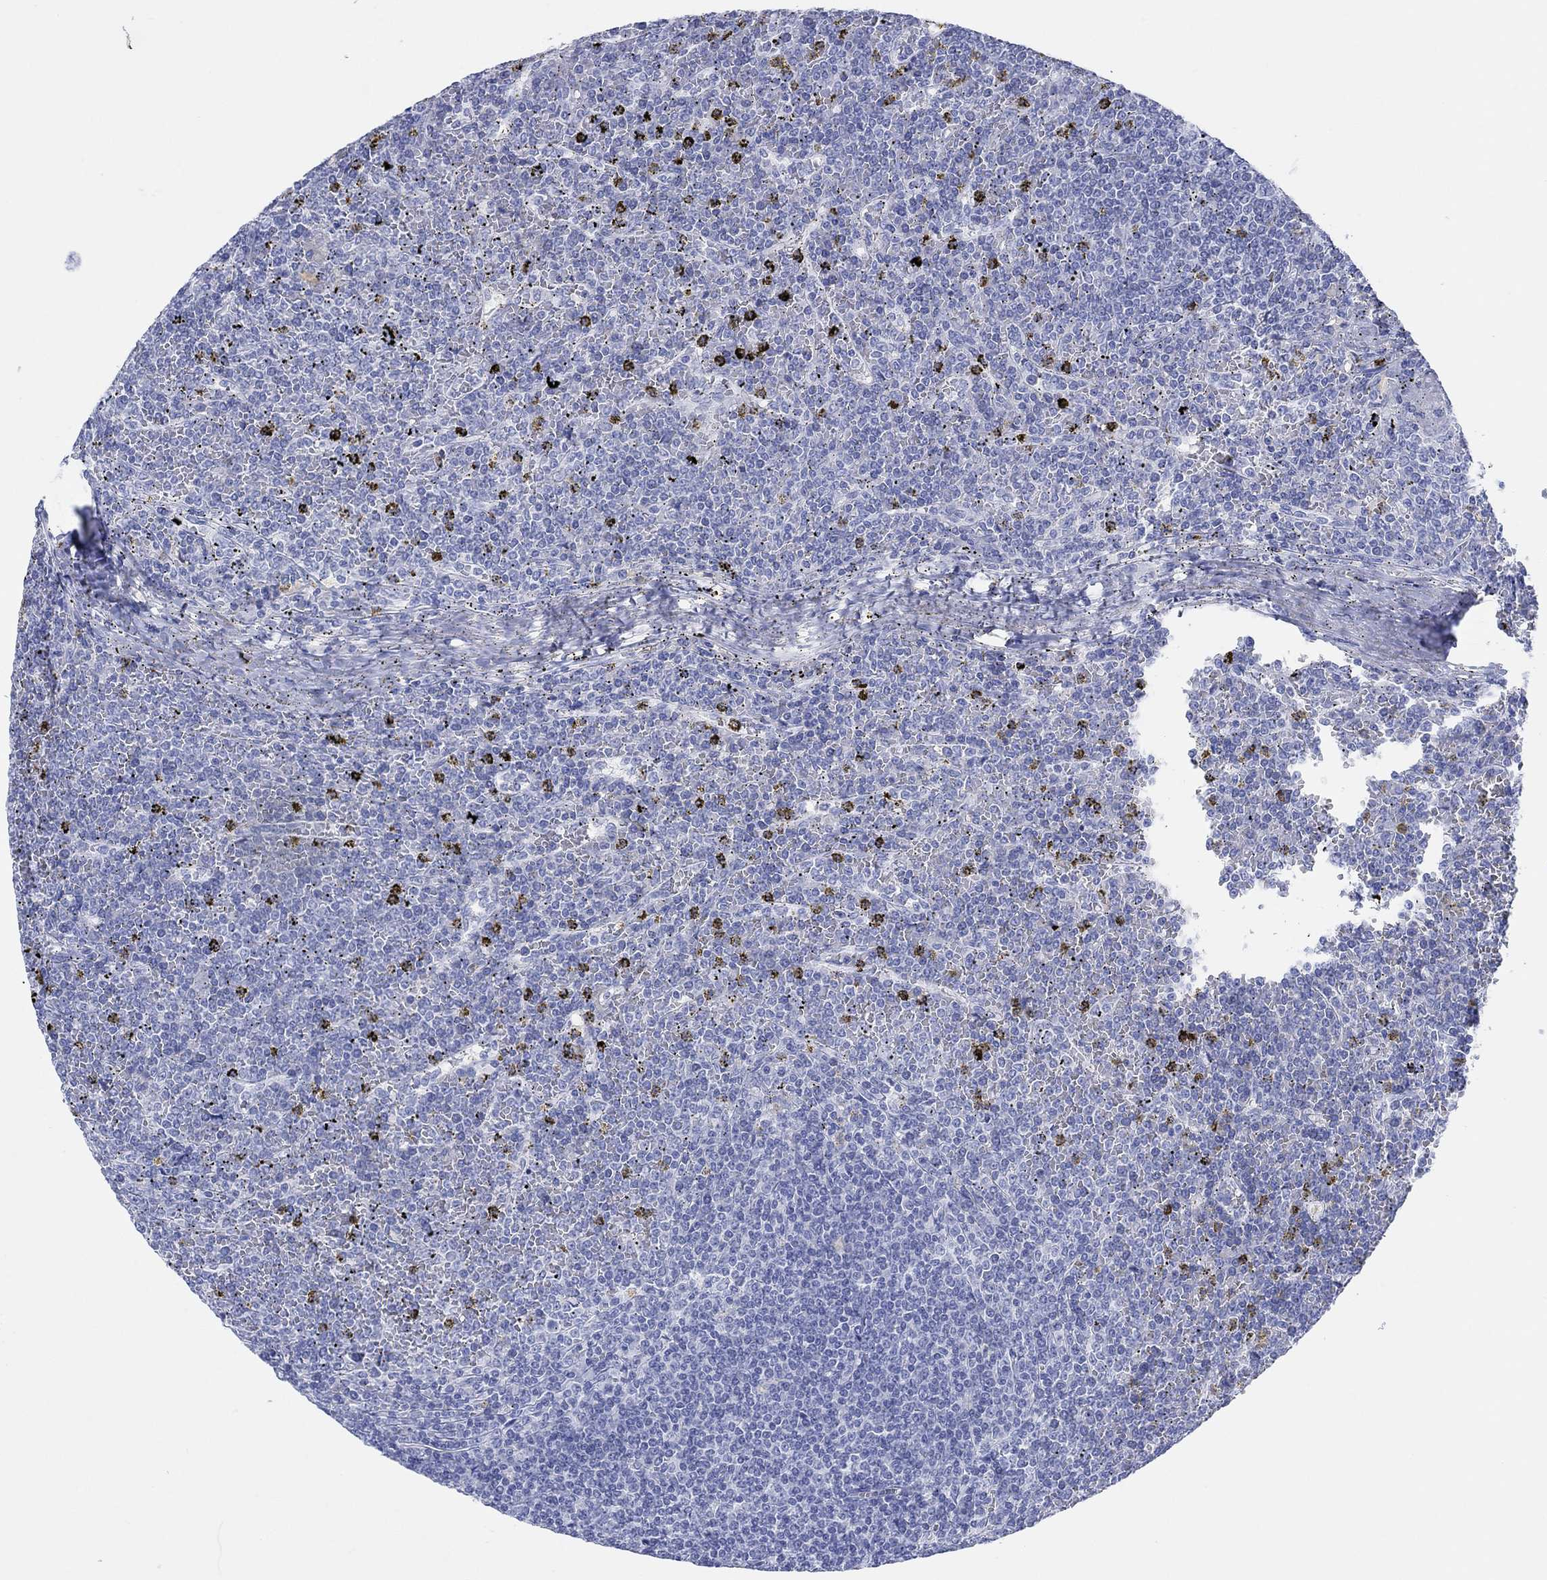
{"staining": {"intensity": "negative", "quantity": "none", "location": "none"}, "tissue": "lymphoma", "cell_type": "Tumor cells", "image_type": "cancer", "snomed": [{"axis": "morphology", "description": "Malignant lymphoma, non-Hodgkin's type, Low grade"}, {"axis": "topography", "description": "Spleen"}], "caption": "Tumor cells show no significant protein expression in malignant lymphoma, non-Hodgkin's type (low-grade).", "gene": "AK8", "patient": {"sex": "female", "age": 19}}